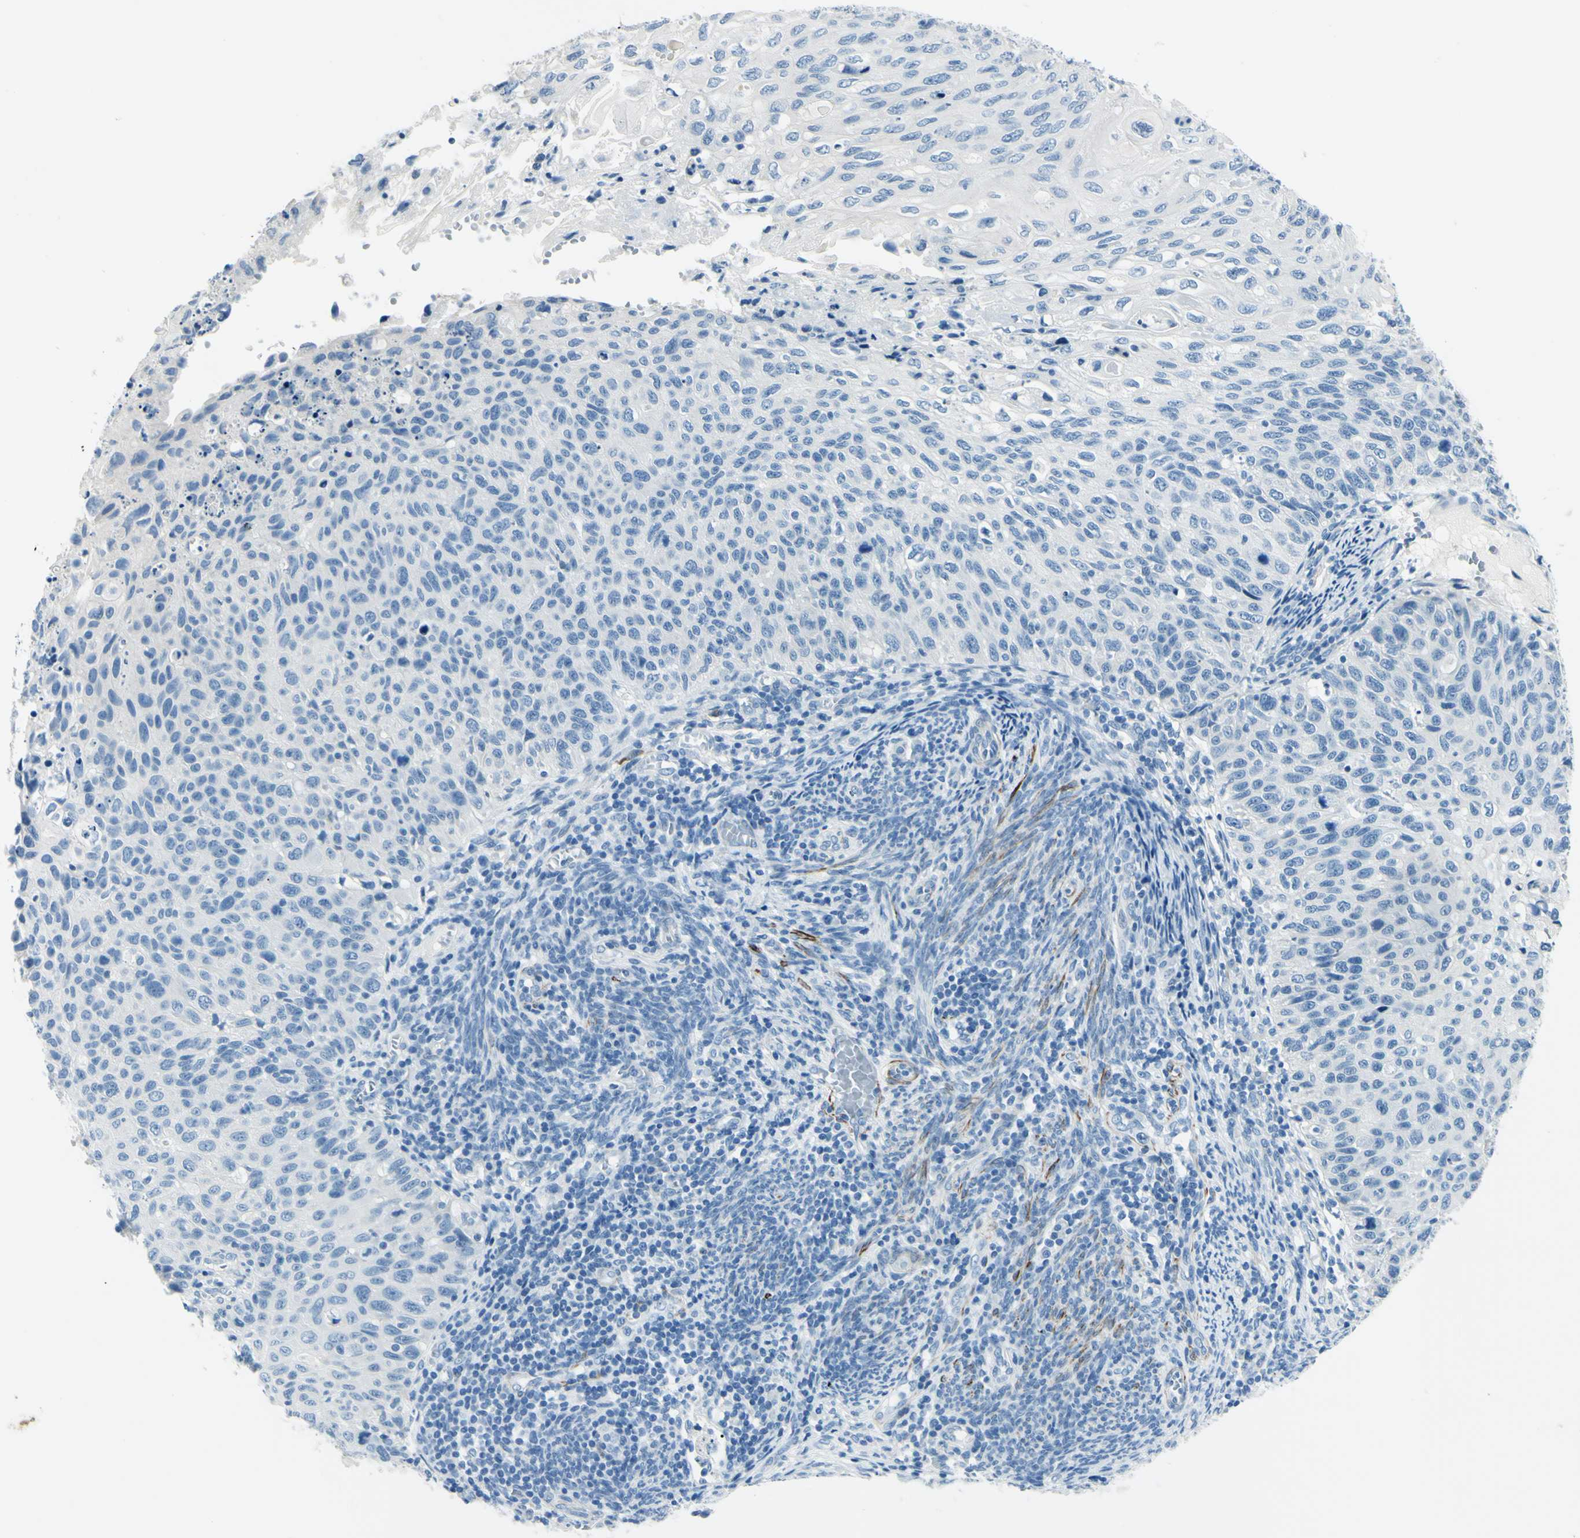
{"staining": {"intensity": "negative", "quantity": "none", "location": "none"}, "tissue": "cervical cancer", "cell_type": "Tumor cells", "image_type": "cancer", "snomed": [{"axis": "morphology", "description": "Squamous cell carcinoma, NOS"}, {"axis": "topography", "description": "Cervix"}], "caption": "High power microscopy photomicrograph of an immunohistochemistry (IHC) photomicrograph of cervical cancer, revealing no significant expression in tumor cells.", "gene": "CDH15", "patient": {"sex": "female", "age": 70}}